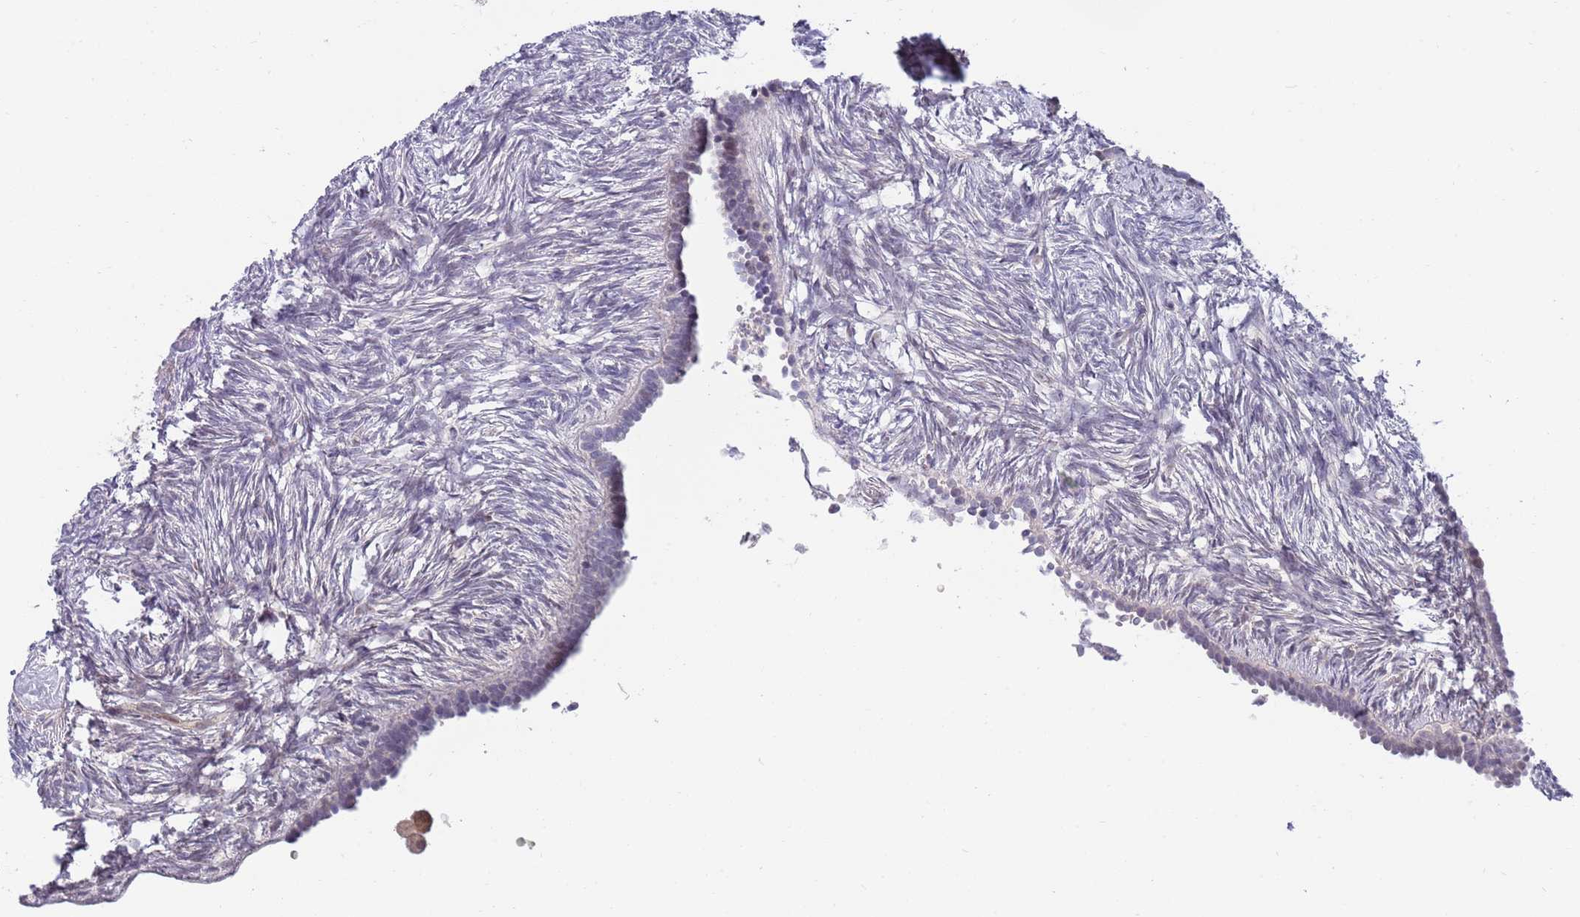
{"staining": {"intensity": "negative", "quantity": "none", "location": "none"}, "tissue": "ovary", "cell_type": "Ovarian stroma cells", "image_type": "normal", "snomed": [{"axis": "morphology", "description": "Normal tissue, NOS"}, {"axis": "topography", "description": "Ovary"}], "caption": "Ovary was stained to show a protein in brown. There is no significant expression in ovarian stroma cells. Nuclei are stained in blue.", "gene": "NLRP6", "patient": {"sex": "female", "age": 51}}